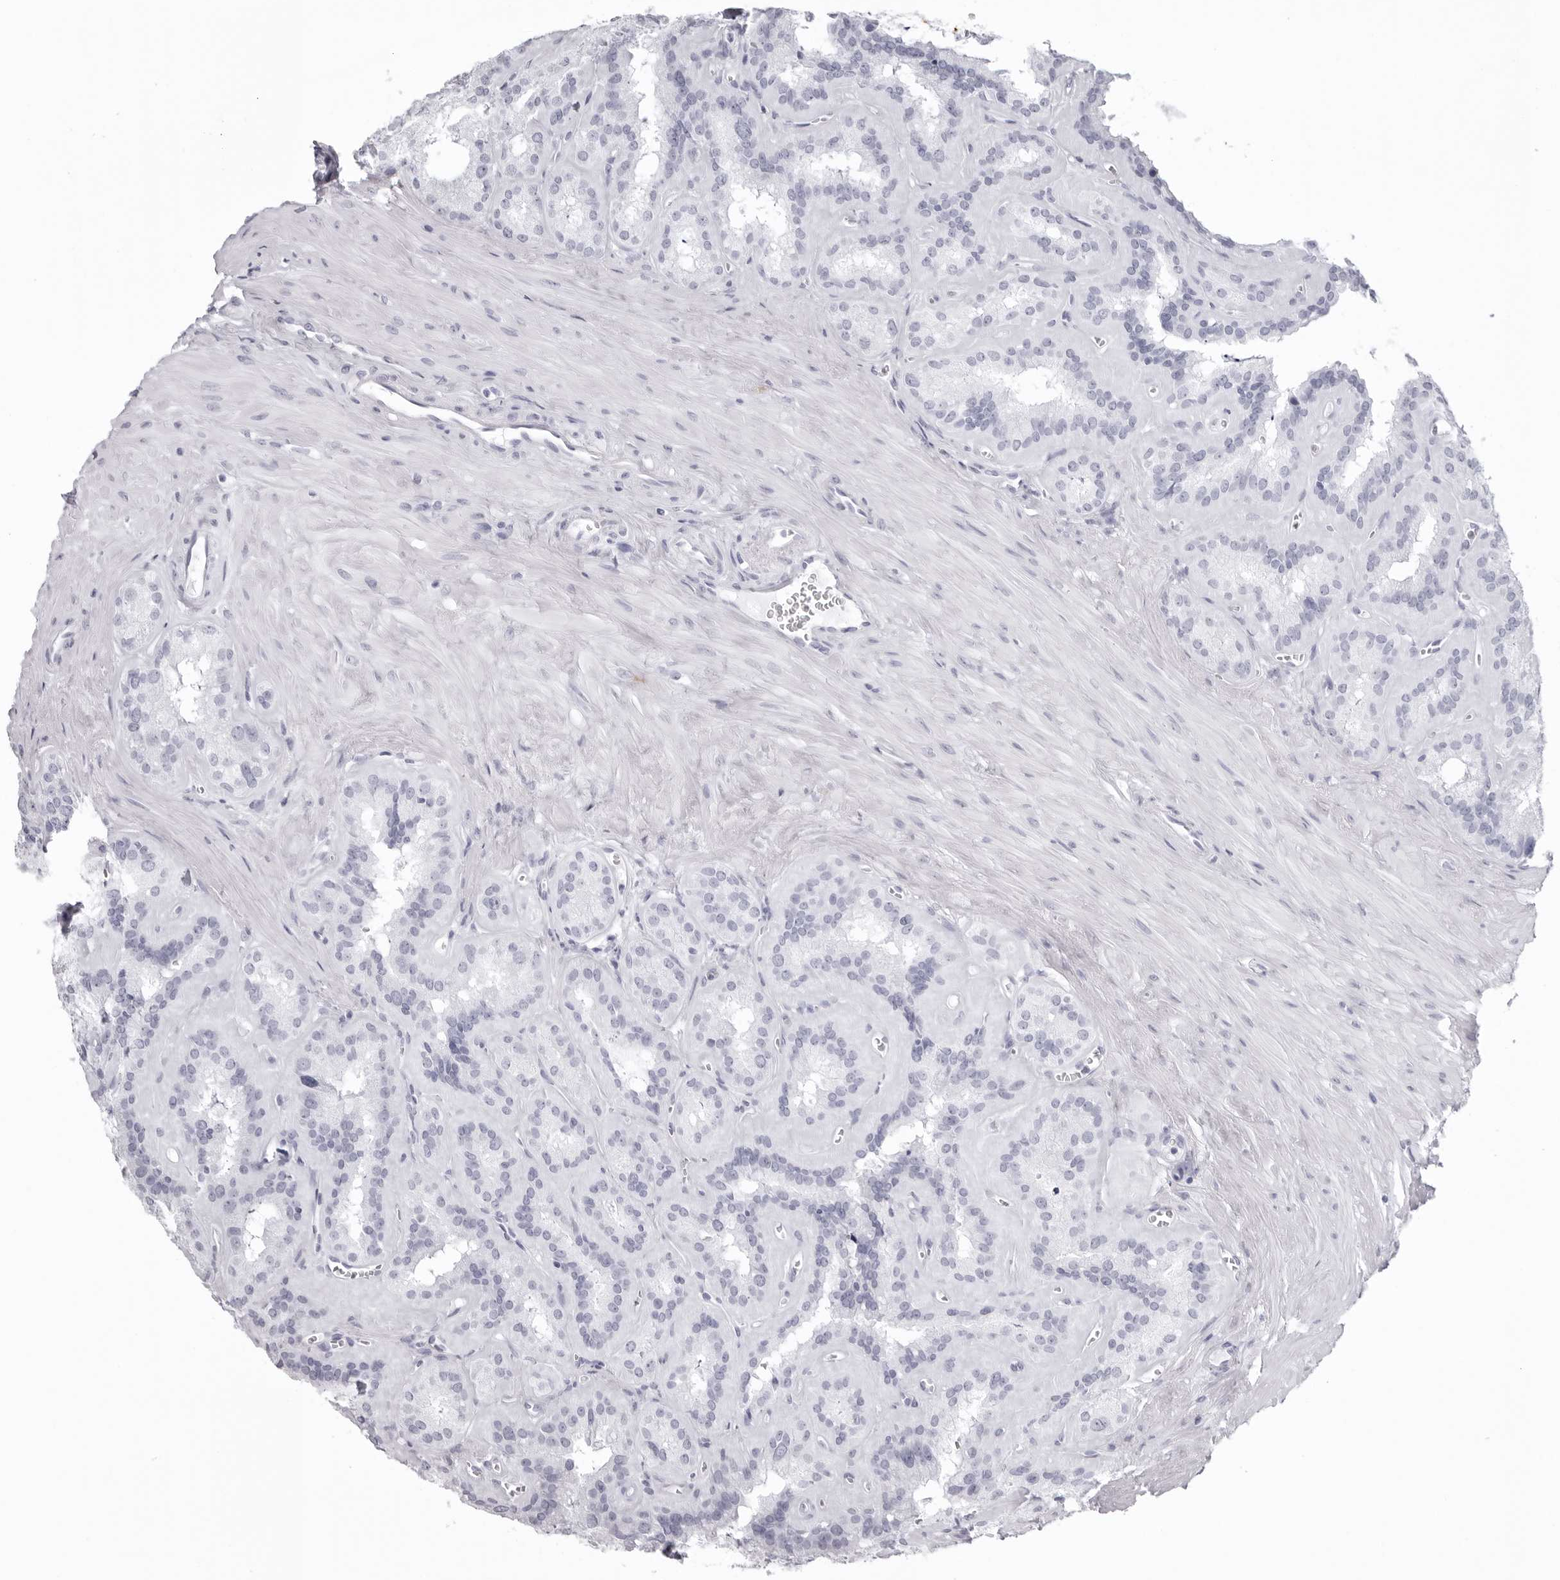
{"staining": {"intensity": "negative", "quantity": "none", "location": "none"}, "tissue": "seminal vesicle", "cell_type": "Glandular cells", "image_type": "normal", "snomed": [{"axis": "morphology", "description": "Normal tissue, NOS"}, {"axis": "topography", "description": "Prostate"}, {"axis": "topography", "description": "Seminal veicle"}], "caption": "Immunohistochemistry (IHC) of normal seminal vesicle demonstrates no expression in glandular cells.", "gene": "KLK9", "patient": {"sex": "male", "age": 59}}